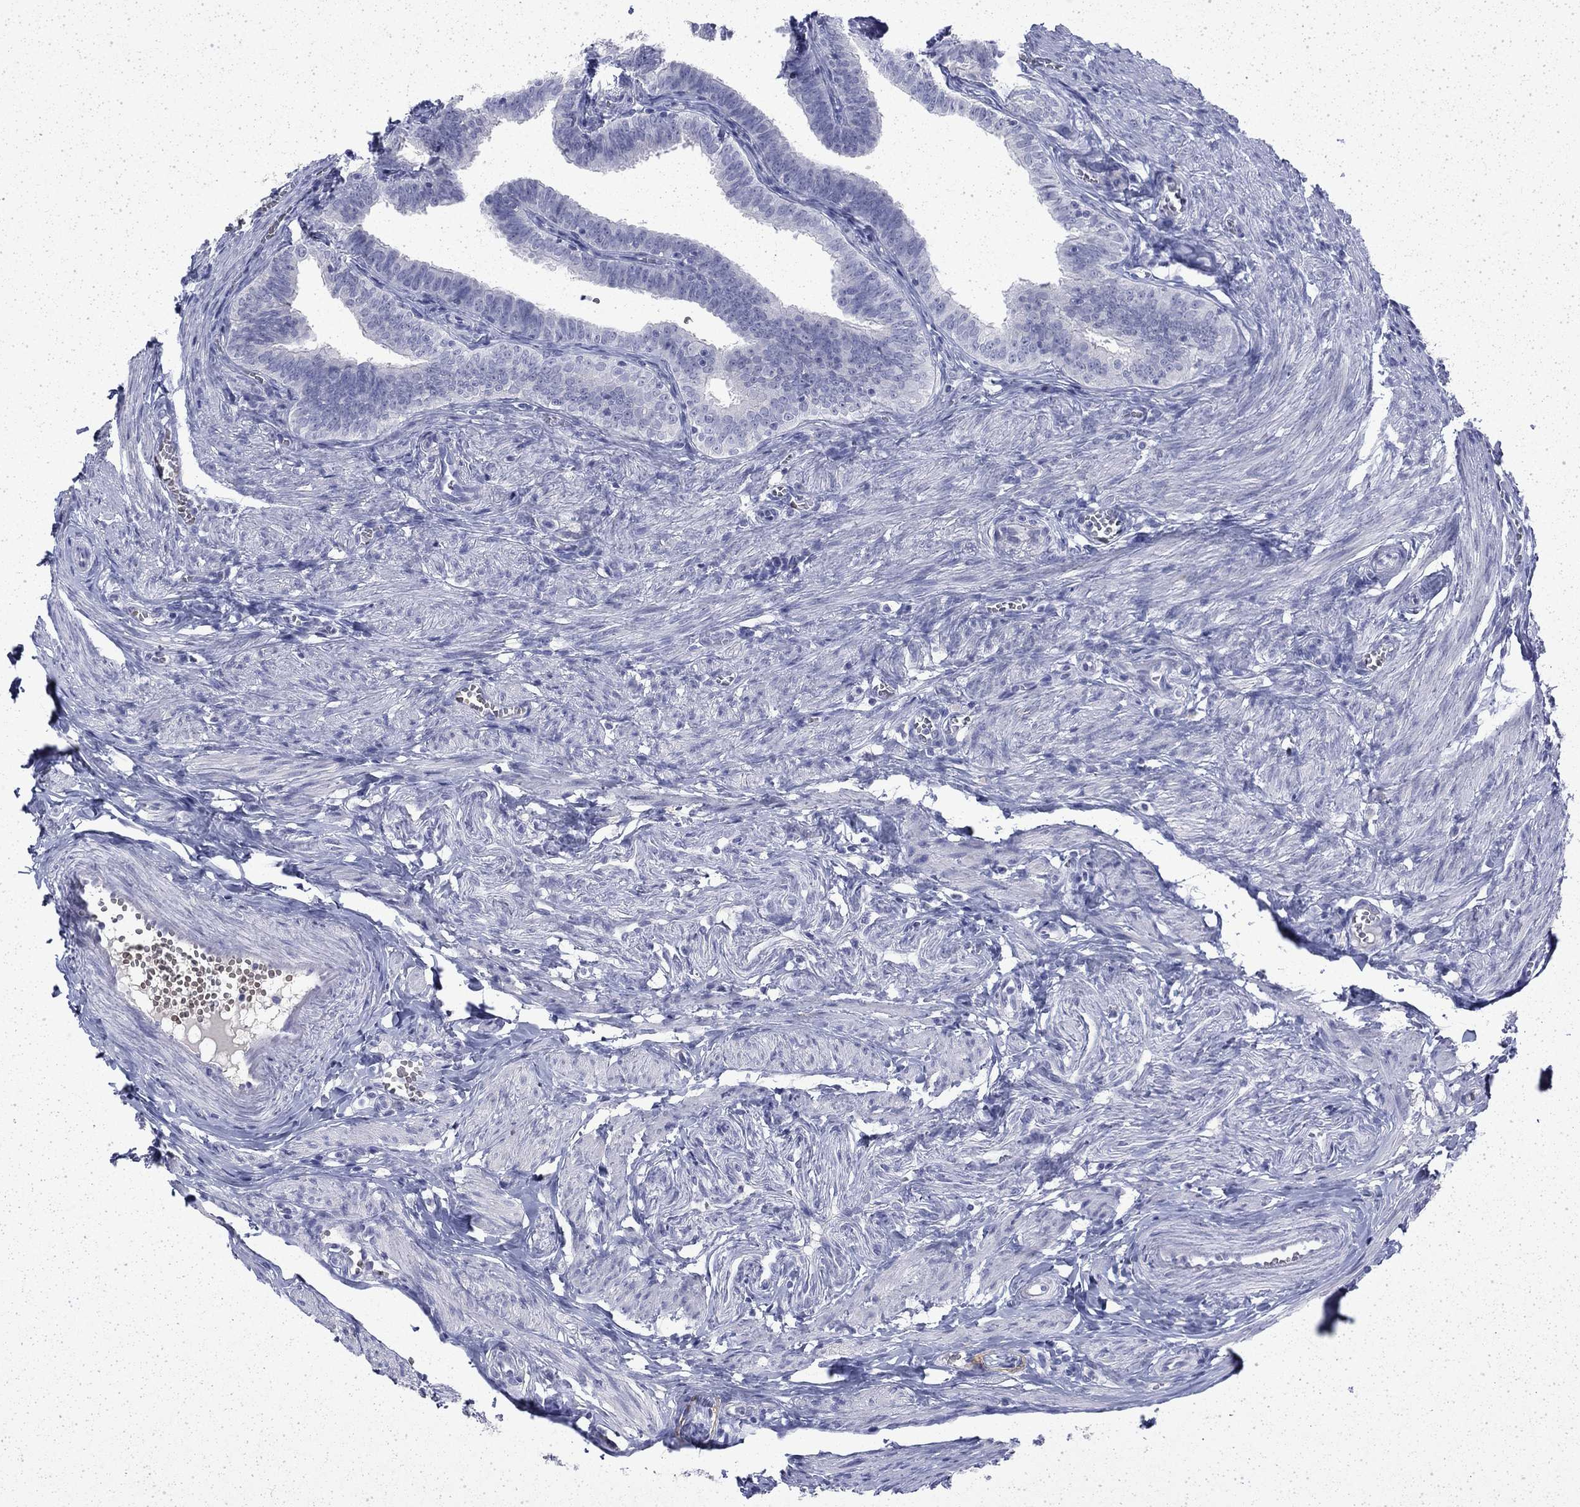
{"staining": {"intensity": "negative", "quantity": "none", "location": "none"}, "tissue": "fallopian tube", "cell_type": "Glandular cells", "image_type": "normal", "snomed": [{"axis": "morphology", "description": "Normal tissue, NOS"}, {"axis": "topography", "description": "Fallopian tube"}], "caption": "Immunohistochemical staining of unremarkable human fallopian tube reveals no significant staining in glandular cells.", "gene": "ENPP6", "patient": {"sex": "female", "age": 25}}